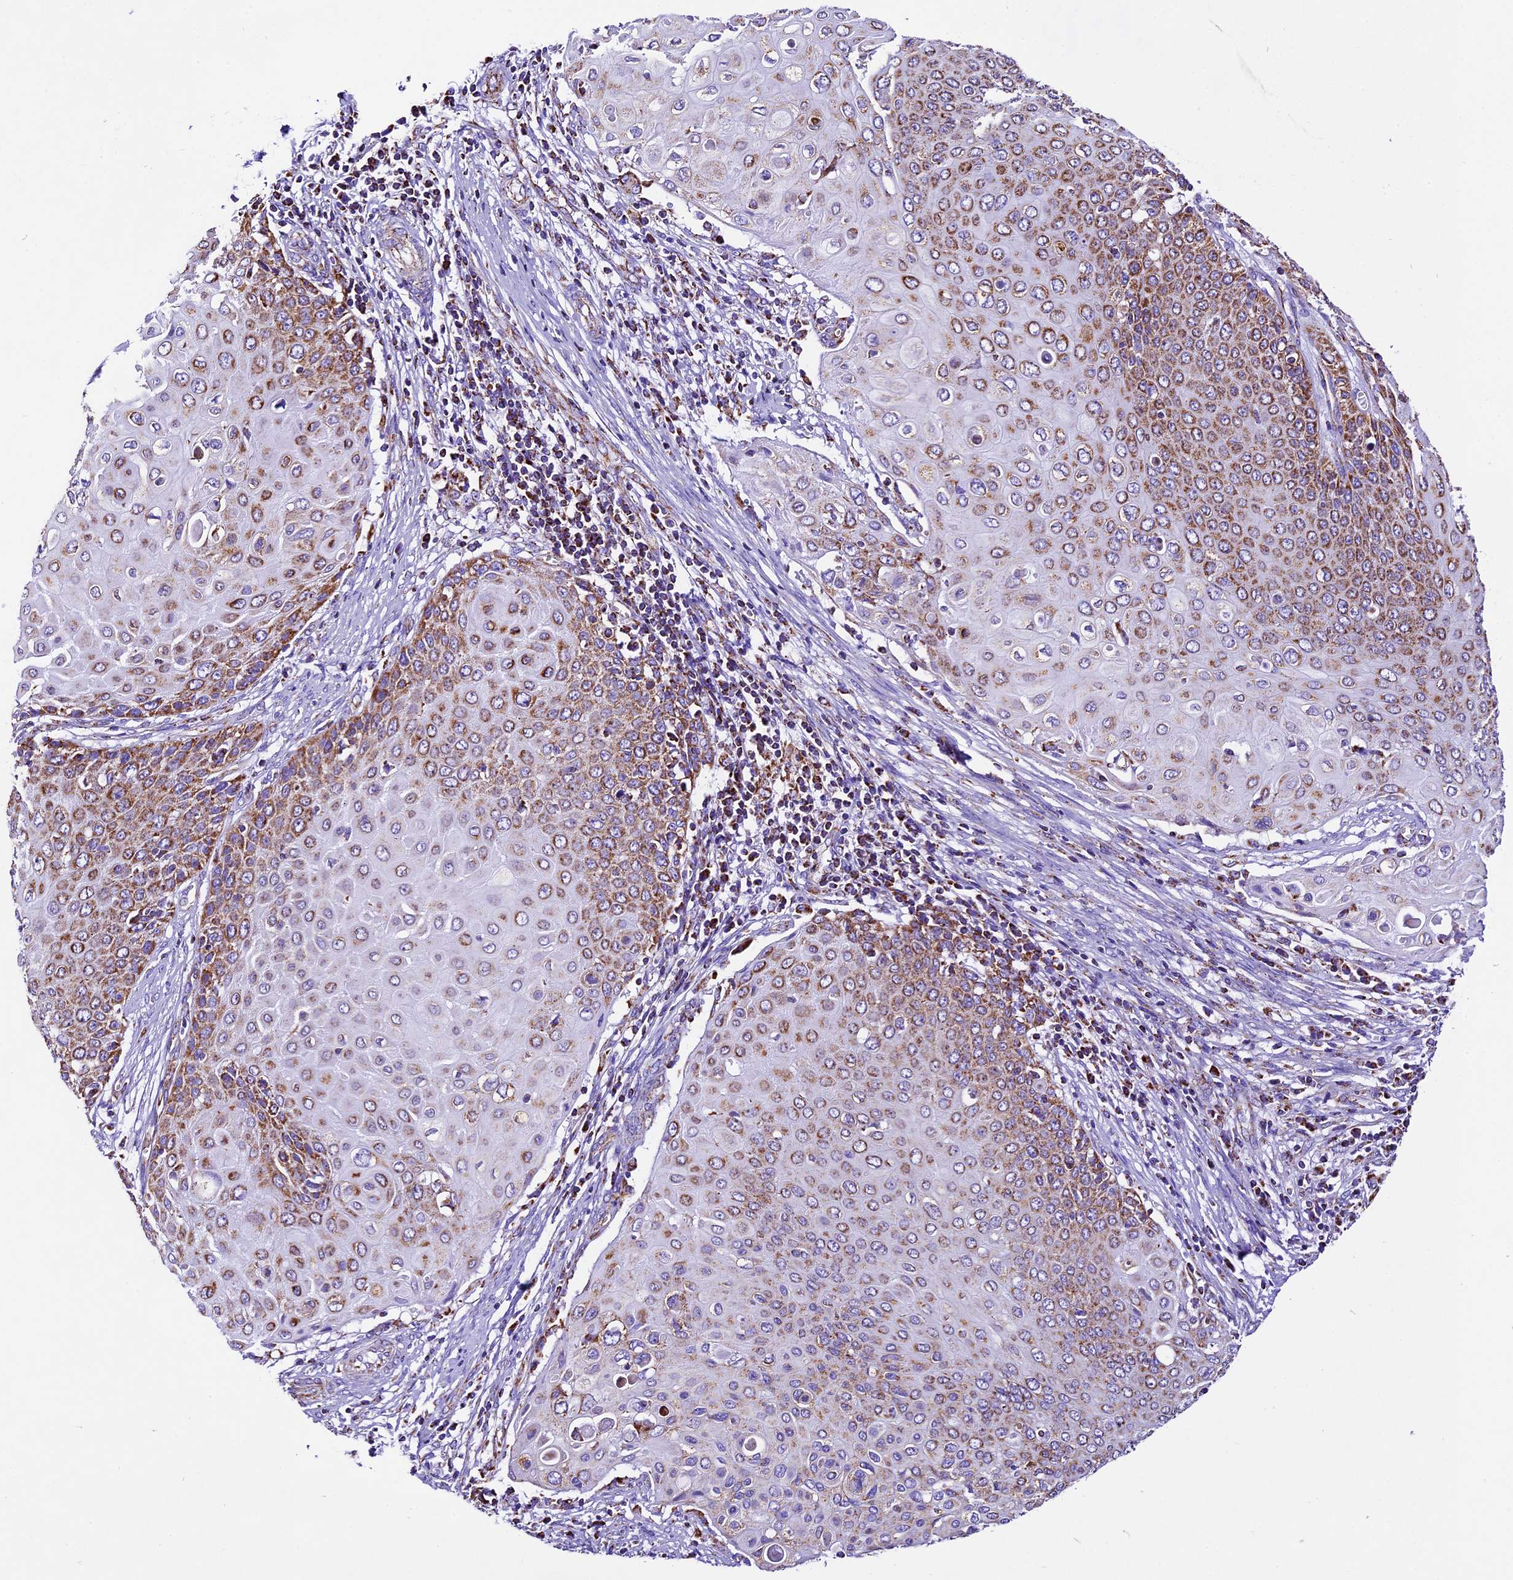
{"staining": {"intensity": "moderate", "quantity": ">75%", "location": "cytoplasmic/membranous"}, "tissue": "cervical cancer", "cell_type": "Tumor cells", "image_type": "cancer", "snomed": [{"axis": "morphology", "description": "Squamous cell carcinoma, NOS"}, {"axis": "topography", "description": "Cervix"}], "caption": "A medium amount of moderate cytoplasmic/membranous positivity is identified in approximately >75% of tumor cells in cervical cancer (squamous cell carcinoma) tissue.", "gene": "DCAF5", "patient": {"sex": "female", "age": 39}}